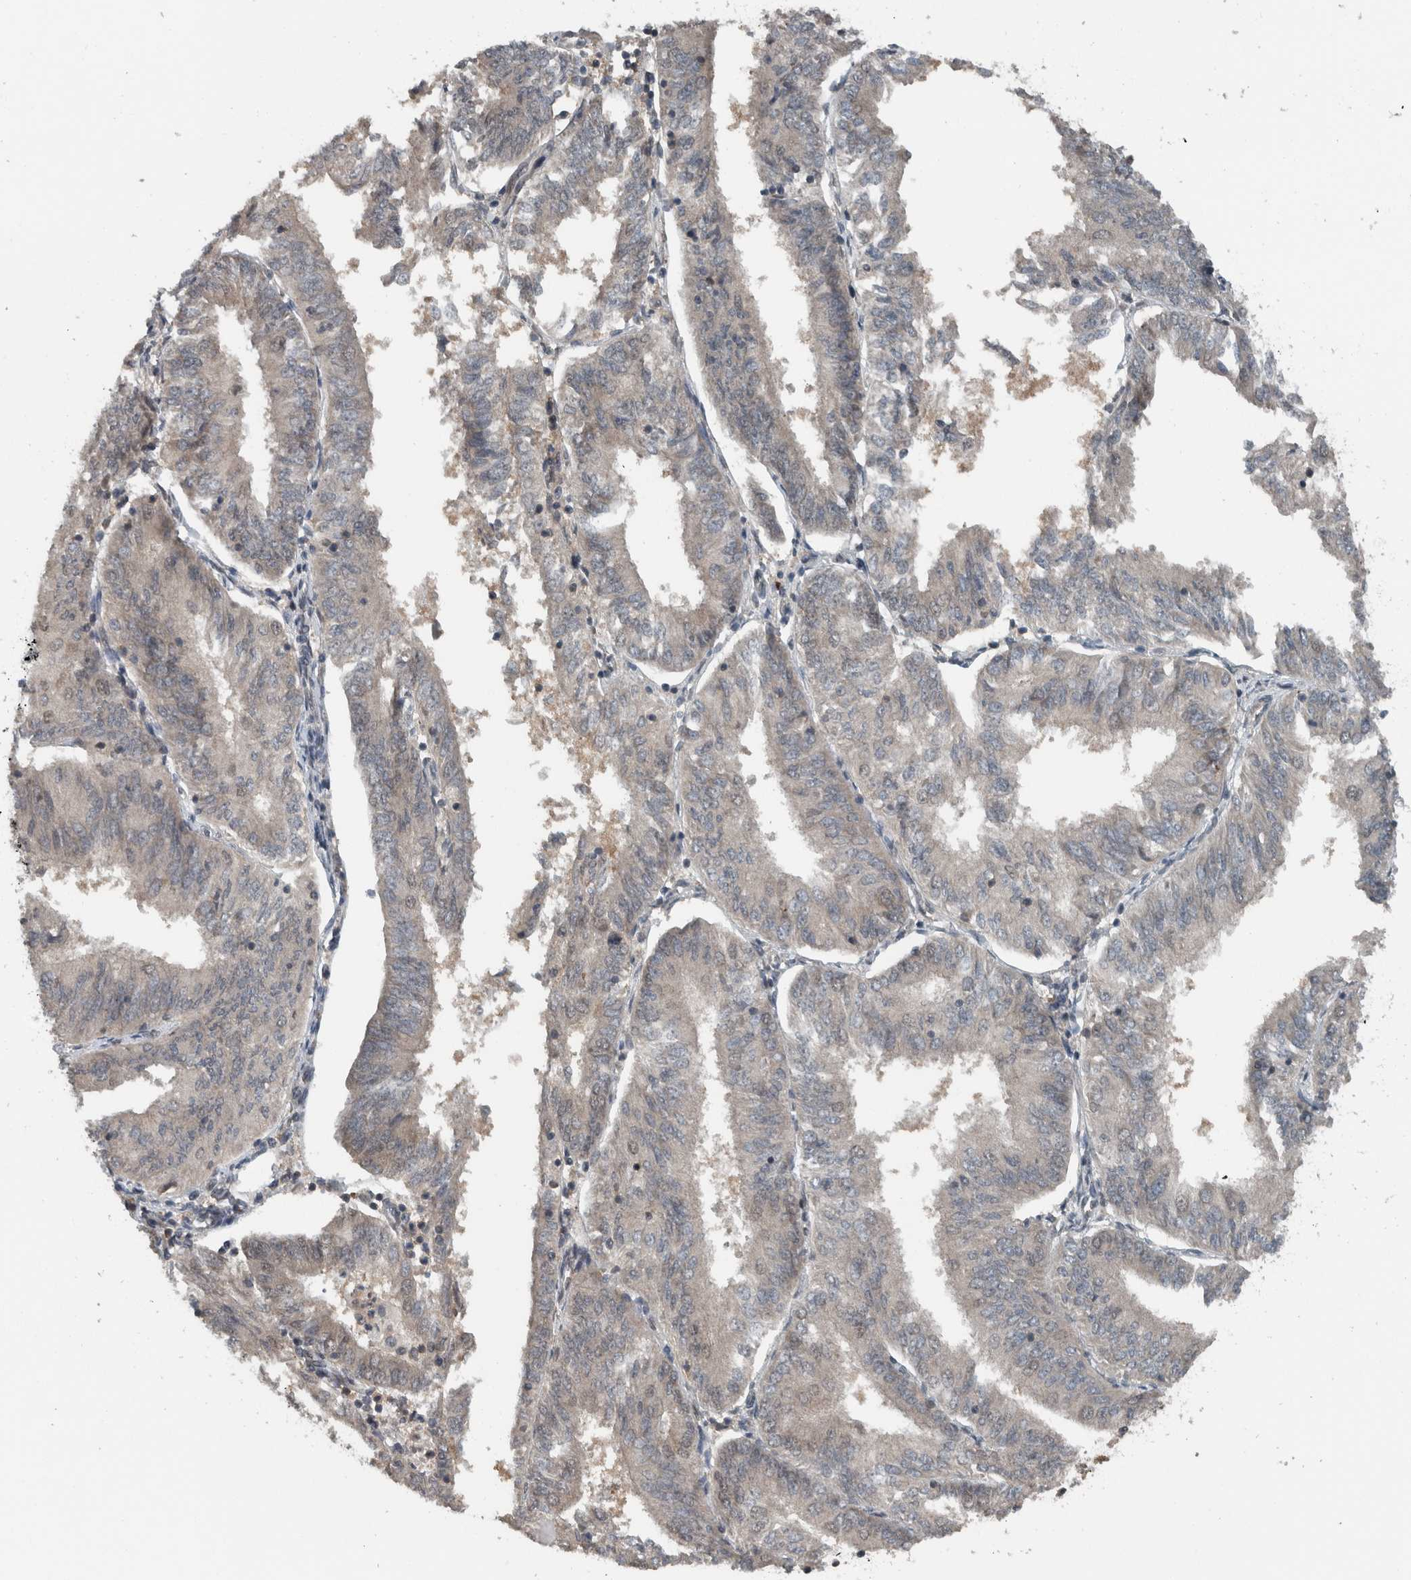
{"staining": {"intensity": "weak", "quantity": "<25%", "location": "nuclear"}, "tissue": "endometrial cancer", "cell_type": "Tumor cells", "image_type": "cancer", "snomed": [{"axis": "morphology", "description": "Adenocarcinoma, NOS"}, {"axis": "topography", "description": "Endometrium"}], "caption": "DAB (3,3'-diaminobenzidine) immunohistochemical staining of endometrial adenocarcinoma exhibits no significant positivity in tumor cells.", "gene": "SPAG7", "patient": {"sex": "female", "age": 58}}